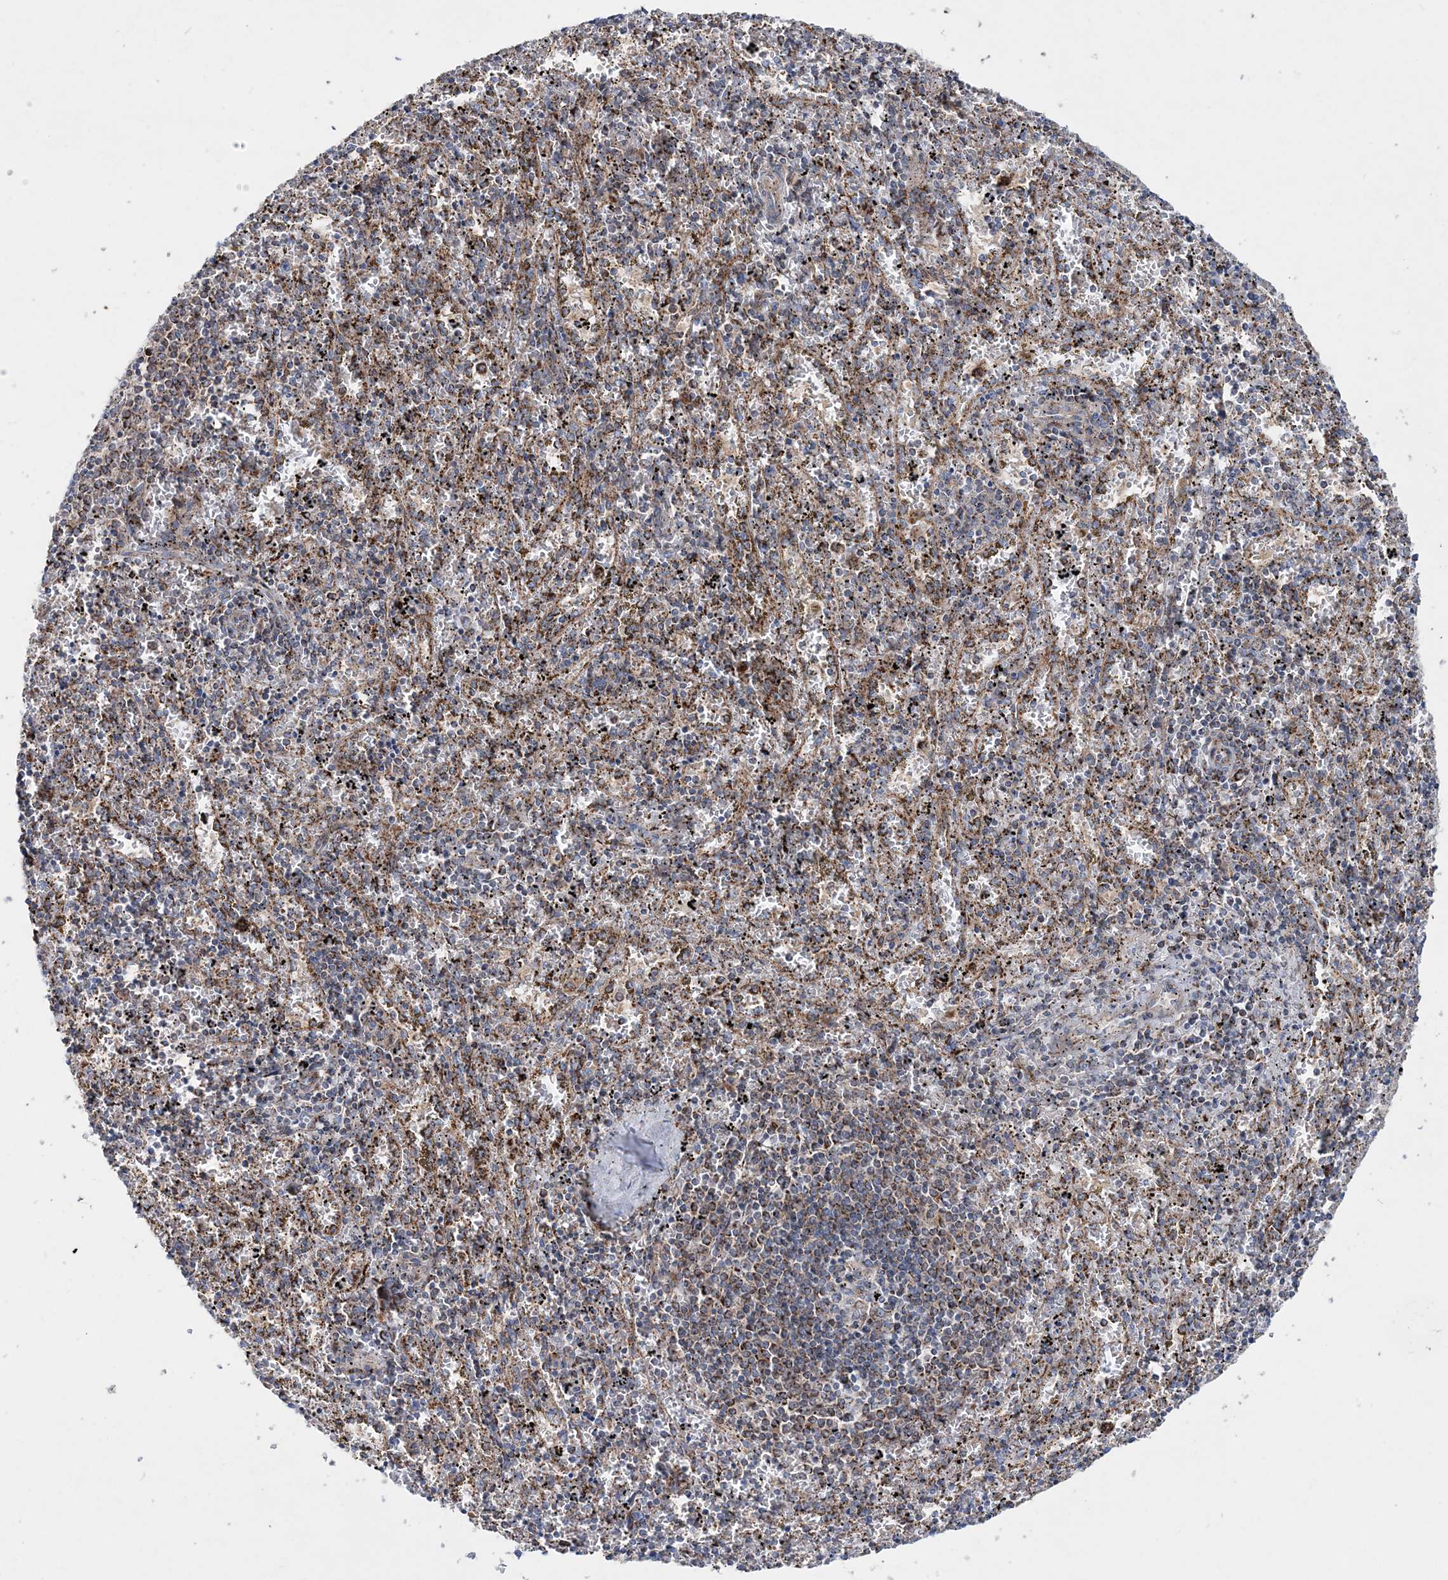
{"staining": {"intensity": "moderate", "quantity": "<25%", "location": "cytoplasmic/membranous"}, "tissue": "spleen", "cell_type": "Cells in red pulp", "image_type": "normal", "snomed": [{"axis": "morphology", "description": "Normal tissue, NOS"}, {"axis": "topography", "description": "Spleen"}], "caption": "The histopathology image displays staining of unremarkable spleen, revealing moderate cytoplasmic/membranous protein positivity (brown color) within cells in red pulp. Immunohistochemistry (ihc) stains the protein of interest in brown and the nuclei are stained blue.", "gene": "NGLY1", "patient": {"sex": "male", "age": 11}}